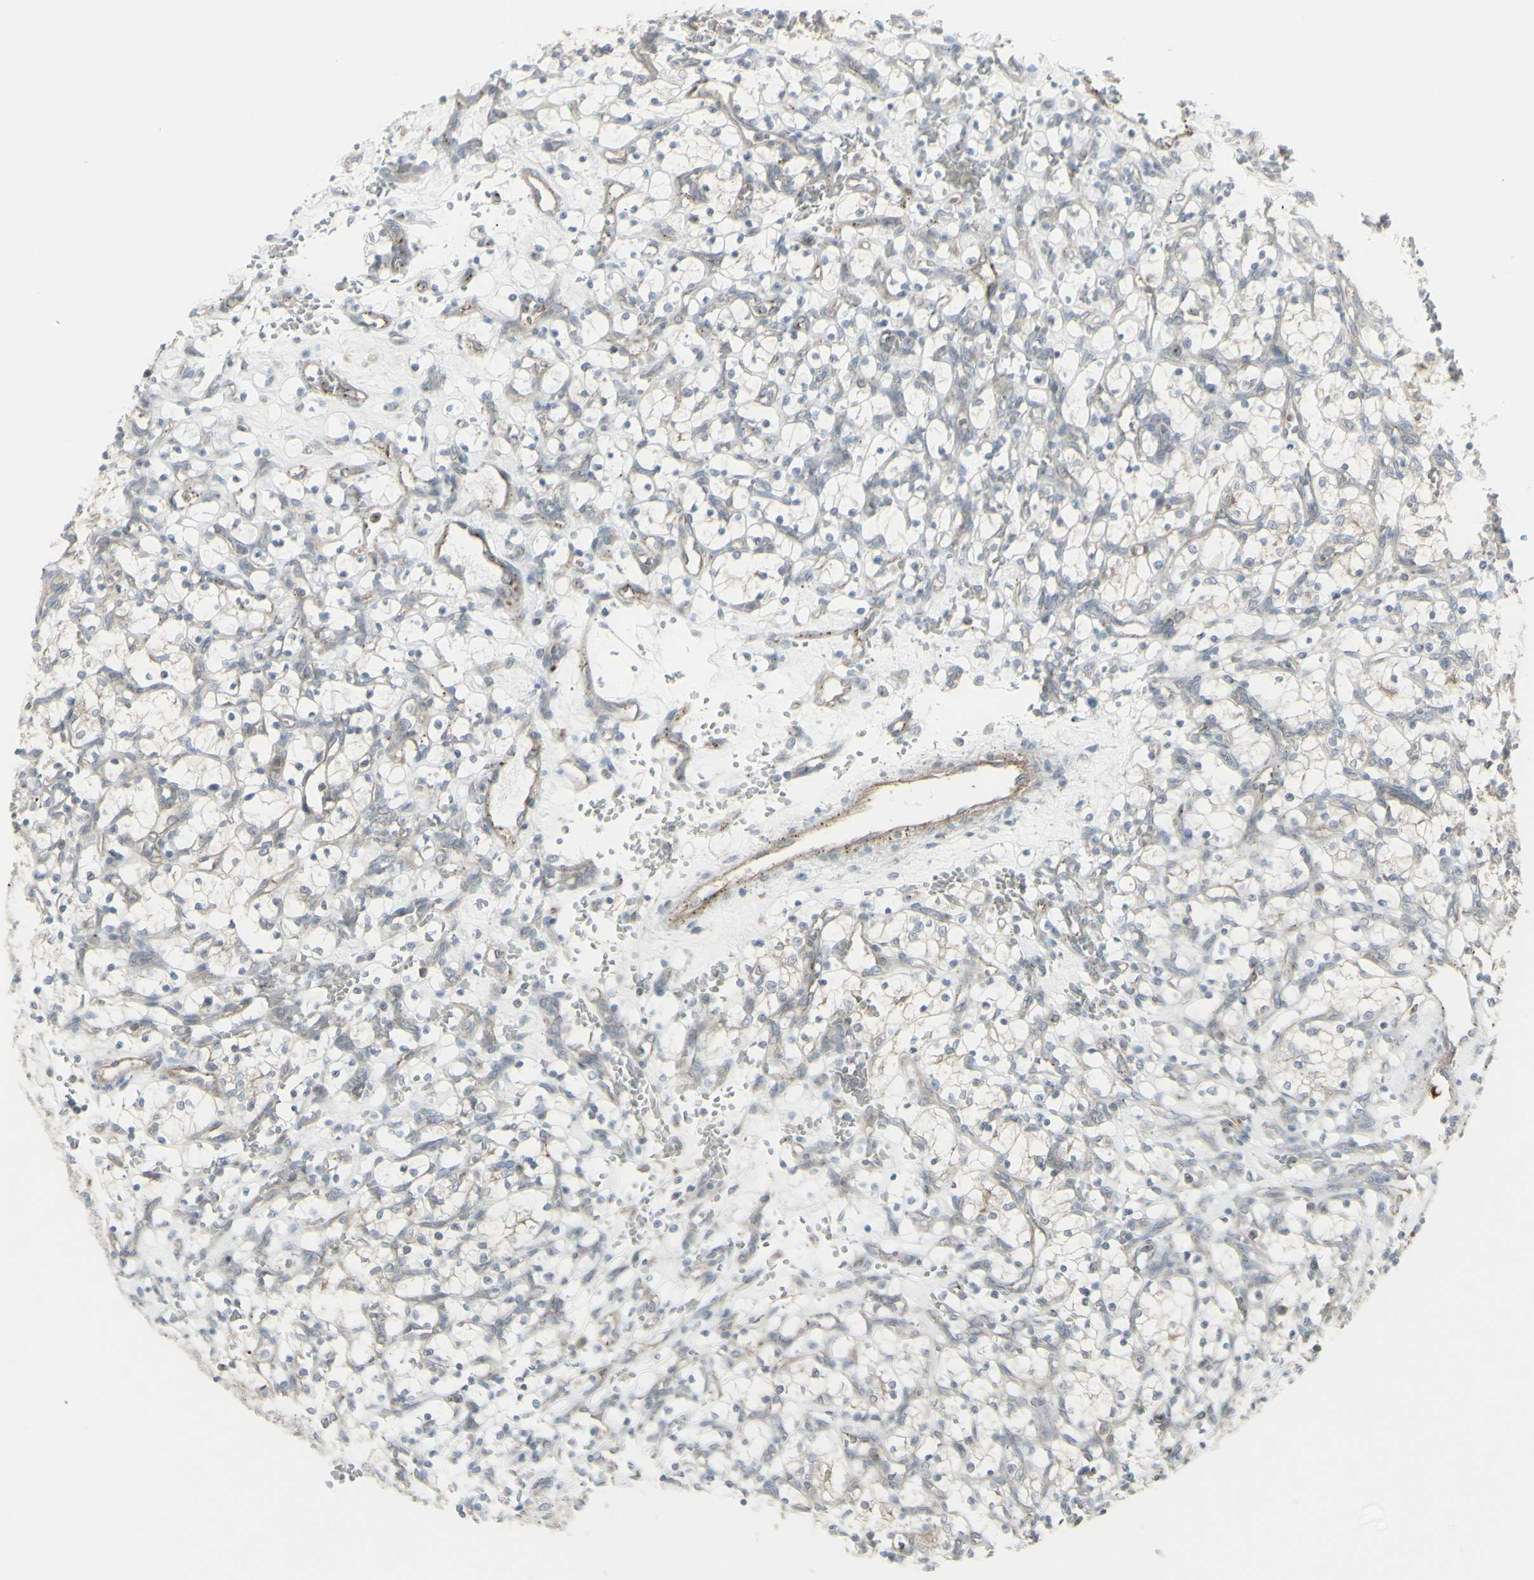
{"staining": {"intensity": "negative", "quantity": "none", "location": "none"}, "tissue": "renal cancer", "cell_type": "Tumor cells", "image_type": "cancer", "snomed": [{"axis": "morphology", "description": "Adenocarcinoma, NOS"}, {"axis": "topography", "description": "Kidney"}], "caption": "Immunohistochemical staining of renal cancer (adenocarcinoma) displays no significant staining in tumor cells.", "gene": "GALNT6", "patient": {"sex": "female", "age": 69}}